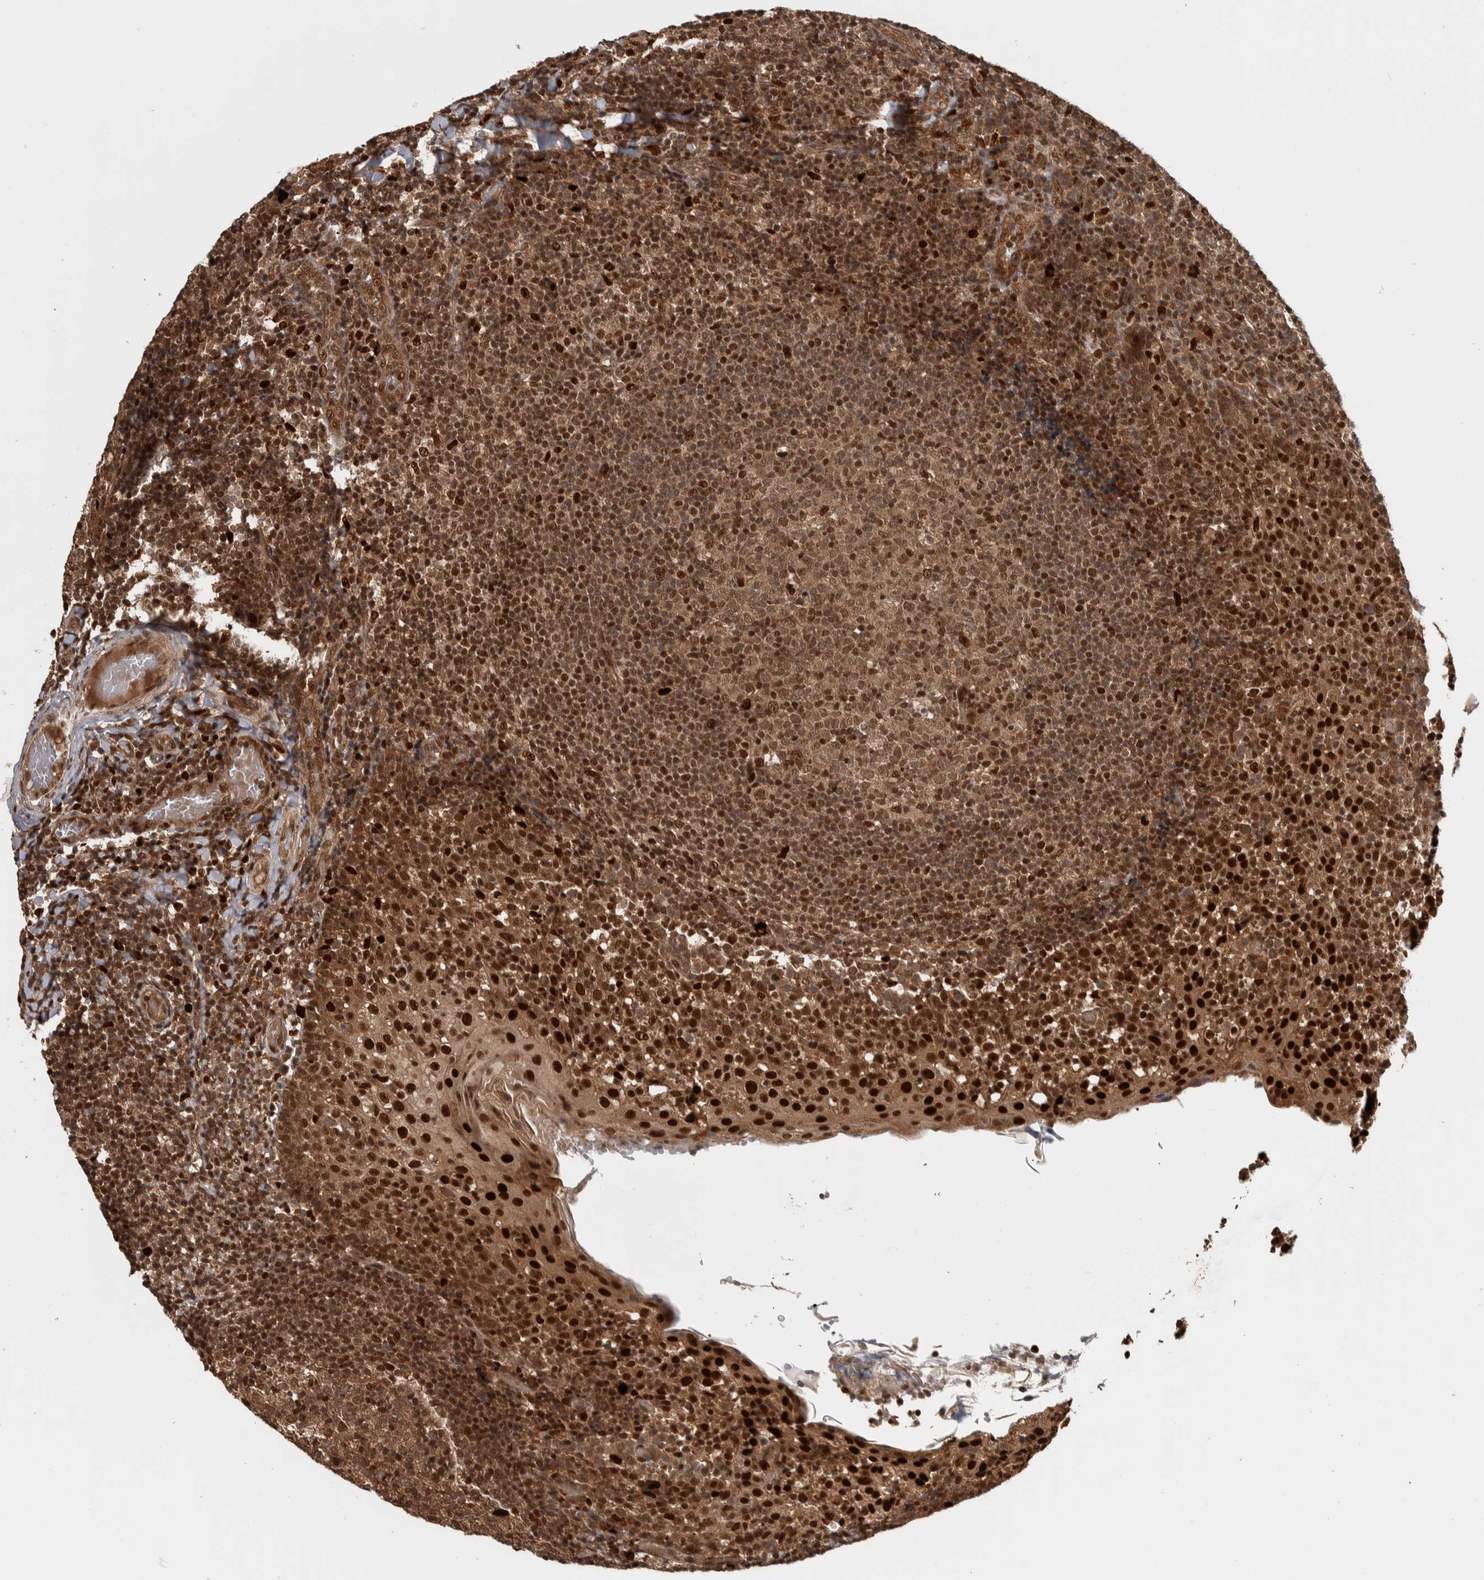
{"staining": {"intensity": "moderate", "quantity": ">75%", "location": "nuclear"}, "tissue": "tonsil", "cell_type": "Germinal center cells", "image_type": "normal", "snomed": [{"axis": "morphology", "description": "Normal tissue, NOS"}, {"axis": "topography", "description": "Tonsil"}], "caption": "Unremarkable tonsil exhibits moderate nuclear positivity in about >75% of germinal center cells, visualized by immunohistochemistry.", "gene": "RPS6KA4", "patient": {"sex": "female", "age": 19}}